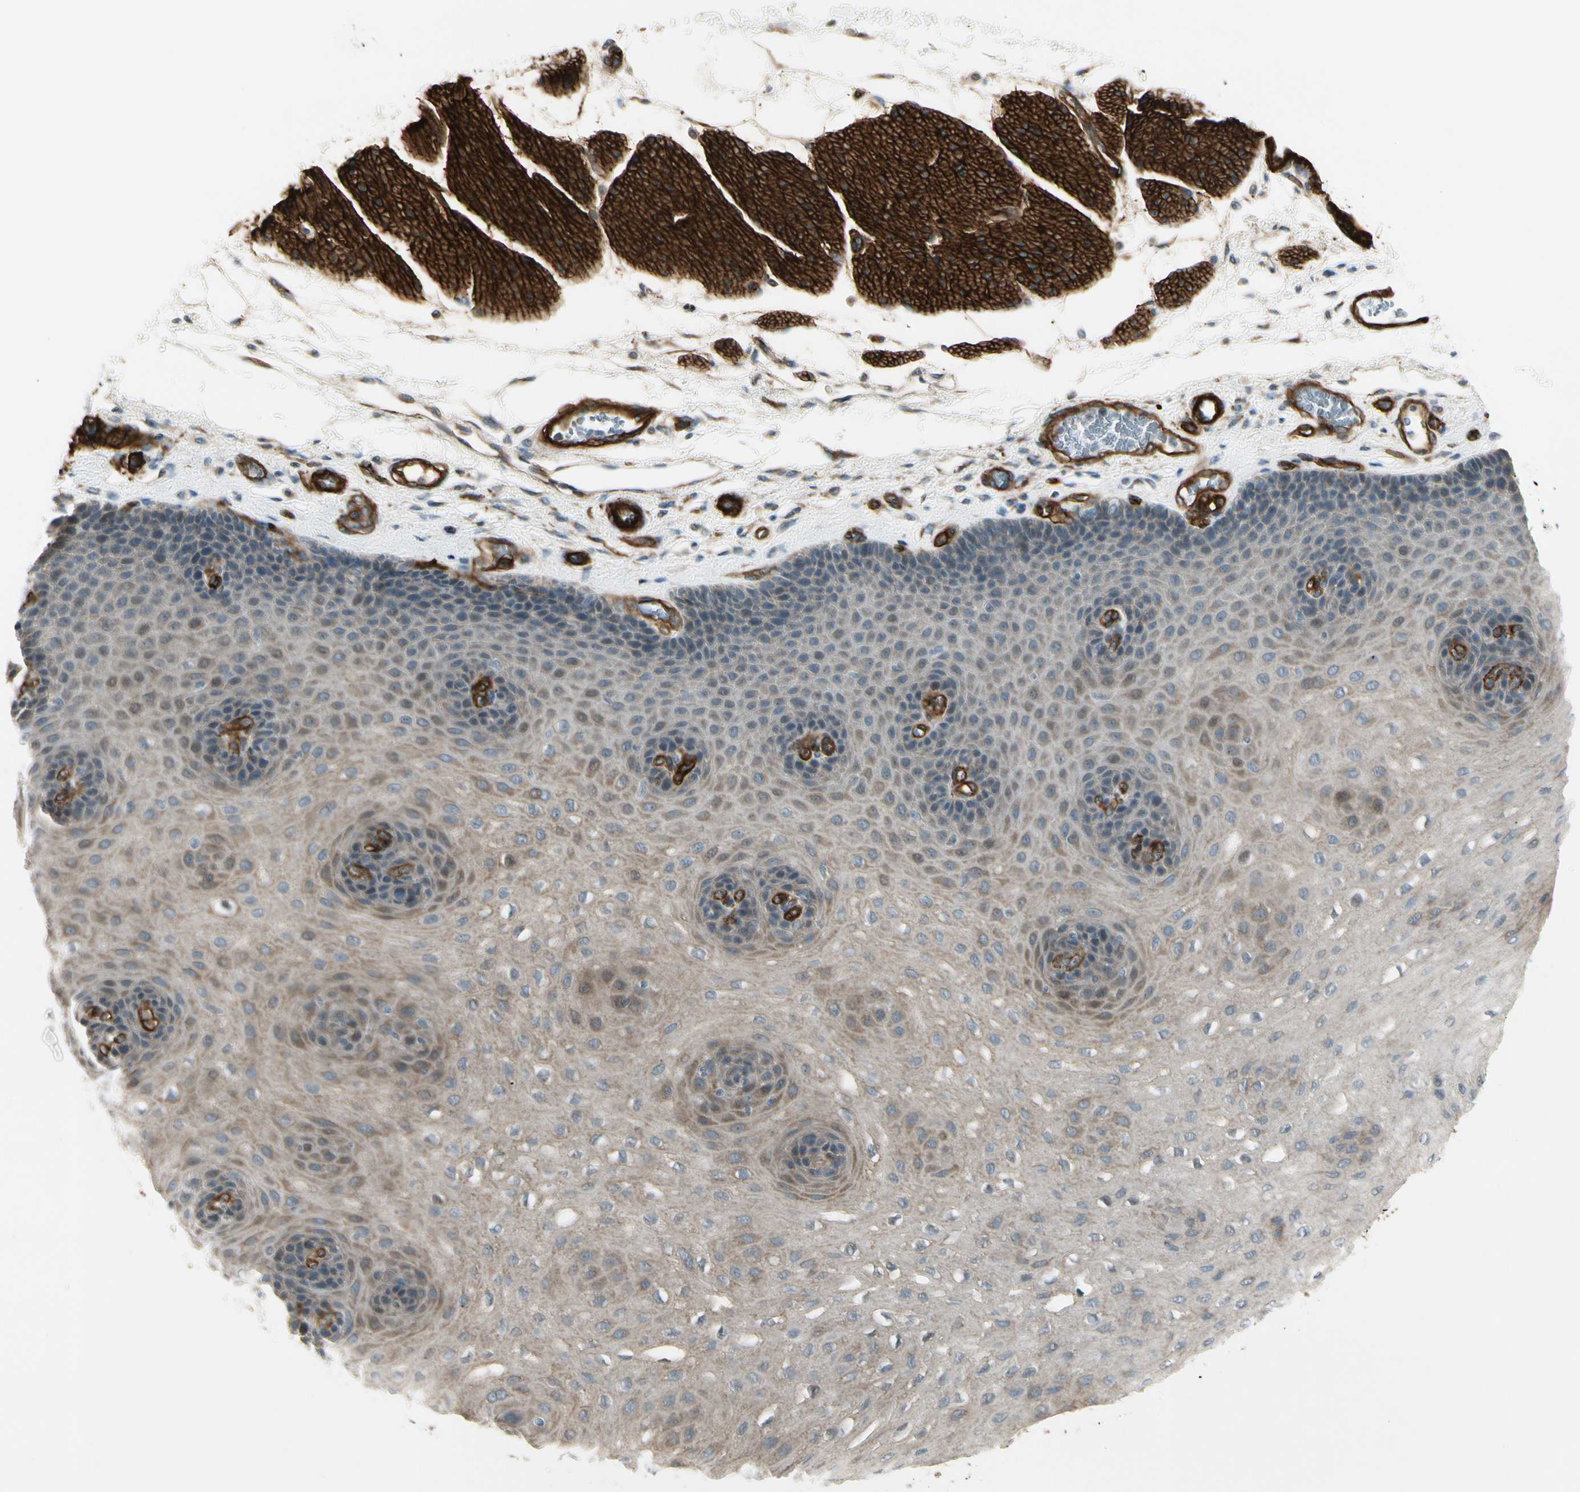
{"staining": {"intensity": "weak", "quantity": "<25%", "location": "cytoplasmic/membranous"}, "tissue": "esophagus", "cell_type": "Squamous epithelial cells", "image_type": "normal", "snomed": [{"axis": "morphology", "description": "Normal tissue, NOS"}, {"axis": "topography", "description": "Esophagus"}], "caption": "Immunohistochemical staining of benign esophagus exhibits no significant expression in squamous epithelial cells.", "gene": "MCAM", "patient": {"sex": "female", "age": 72}}